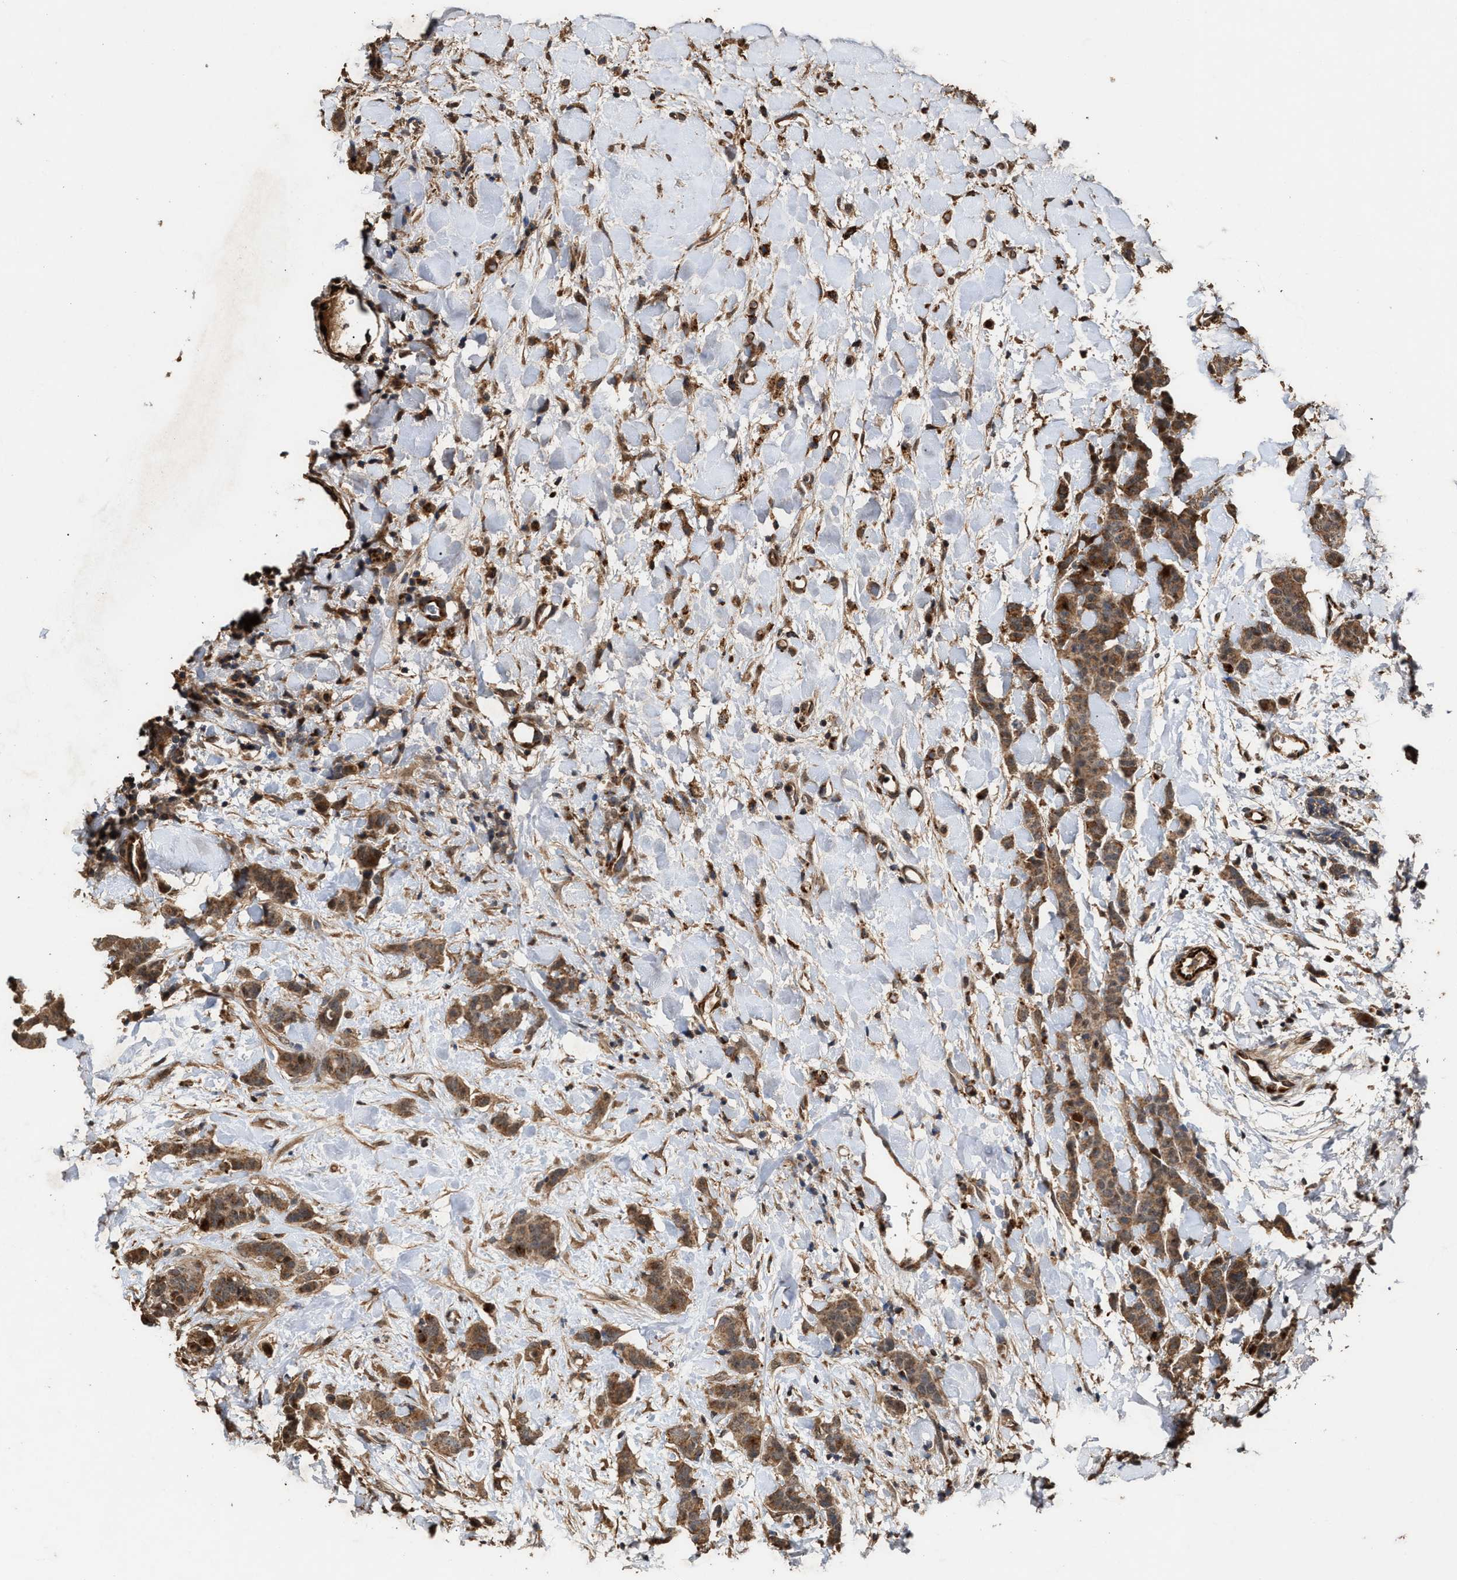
{"staining": {"intensity": "moderate", "quantity": ">75%", "location": "cytoplasmic/membranous"}, "tissue": "breast cancer", "cell_type": "Tumor cells", "image_type": "cancer", "snomed": [{"axis": "morphology", "description": "Normal tissue, NOS"}, {"axis": "morphology", "description": "Duct carcinoma"}, {"axis": "topography", "description": "Breast"}], "caption": "Immunohistochemistry of human breast invasive ductal carcinoma displays medium levels of moderate cytoplasmic/membranous staining in approximately >75% of tumor cells. (DAB IHC, brown staining for protein, blue staining for nuclei).", "gene": "ZNHIT6", "patient": {"sex": "female", "age": 40}}